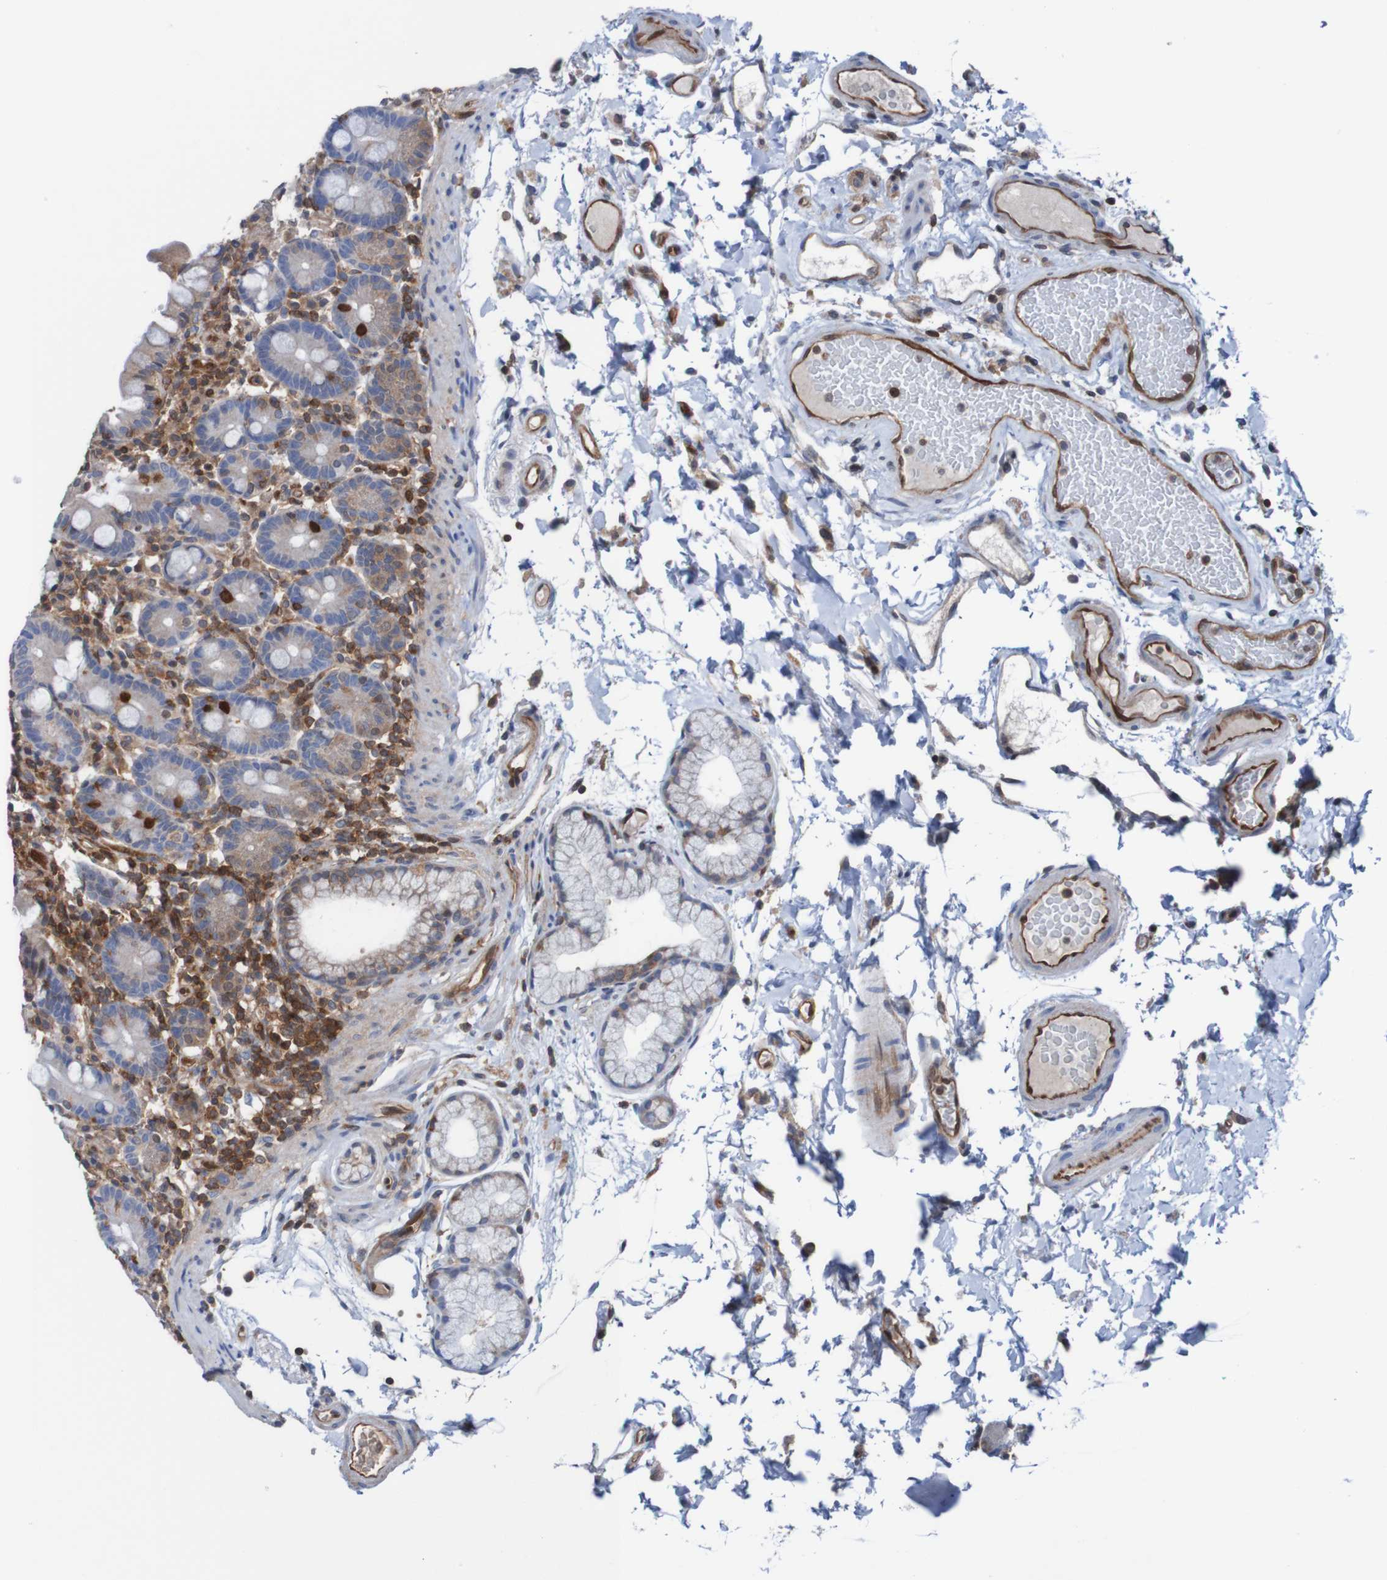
{"staining": {"intensity": "strong", "quantity": "25%-75%", "location": "cytoplasmic/membranous,nuclear"}, "tissue": "duodenum", "cell_type": "Glandular cells", "image_type": "normal", "snomed": [{"axis": "morphology", "description": "Normal tissue, NOS"}, {"axis": "topography", "description": "Small intestine, NOS"}], "caption": "Duodenum stained with DAB (3,3'-diaminobenzidine) immunohistochemistry displays high levels of strong cytoplasmic/membranous,nuclear expression in about 25%-75% of glandular cells.", "gene": "RIGI", "patient": {"sex": "female", "age": 71}}